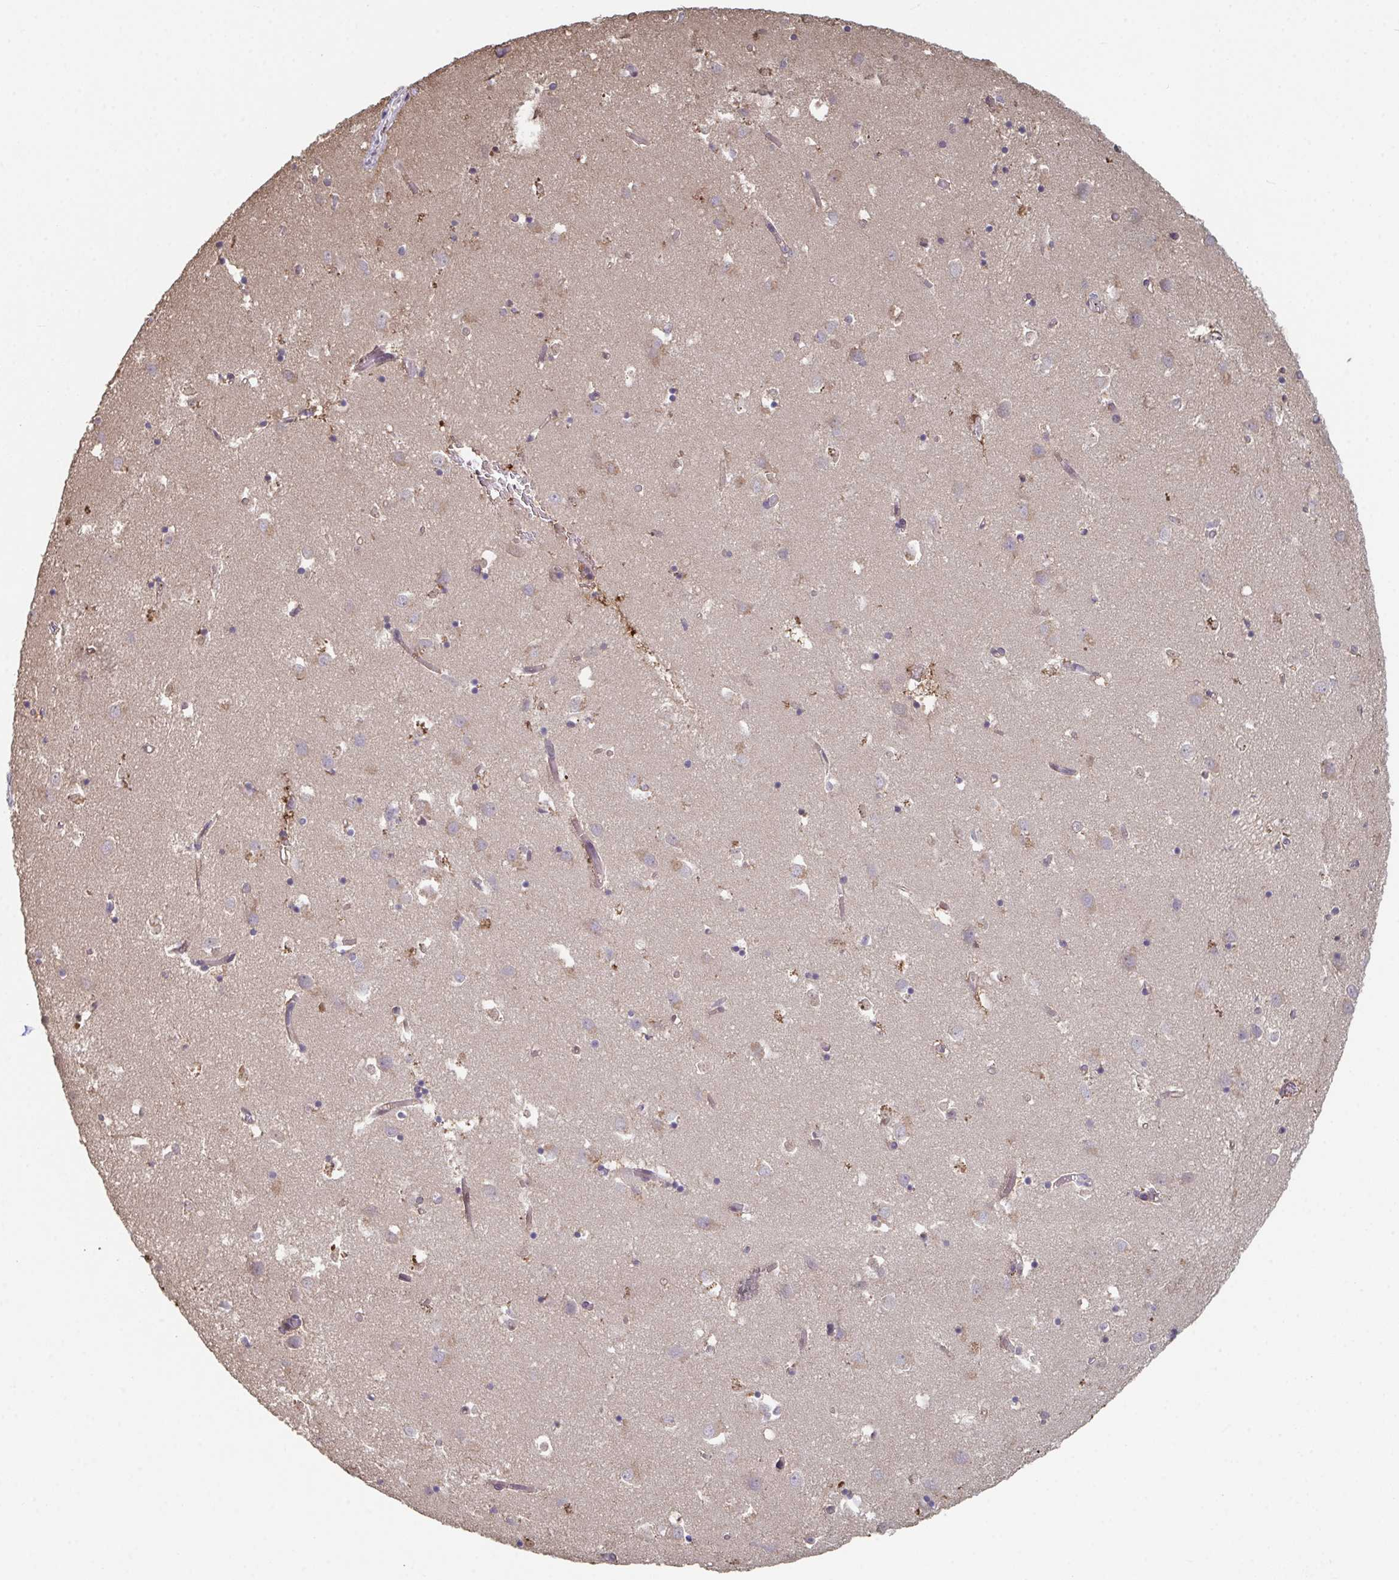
{"staining": {"intensity": "weak", "quantity": "<25%", "location": "cytoplasmic/membranous"}, "tissue": "caudate", "cell_type": "Glial cells", "image_type": "normal", "snomed": [{"axis": "morphology", "description": "Normal tissue, NOS"}, {"axis": "topography", "description": "Lateral ventricle wall"}], "caption": "High power microscopy micrograph of an immunohistochemistry image of normal caudate, revealing no significant expression in glial cells.", "gene": "ACD", "patient": {"sex": "male", "age": 70}}